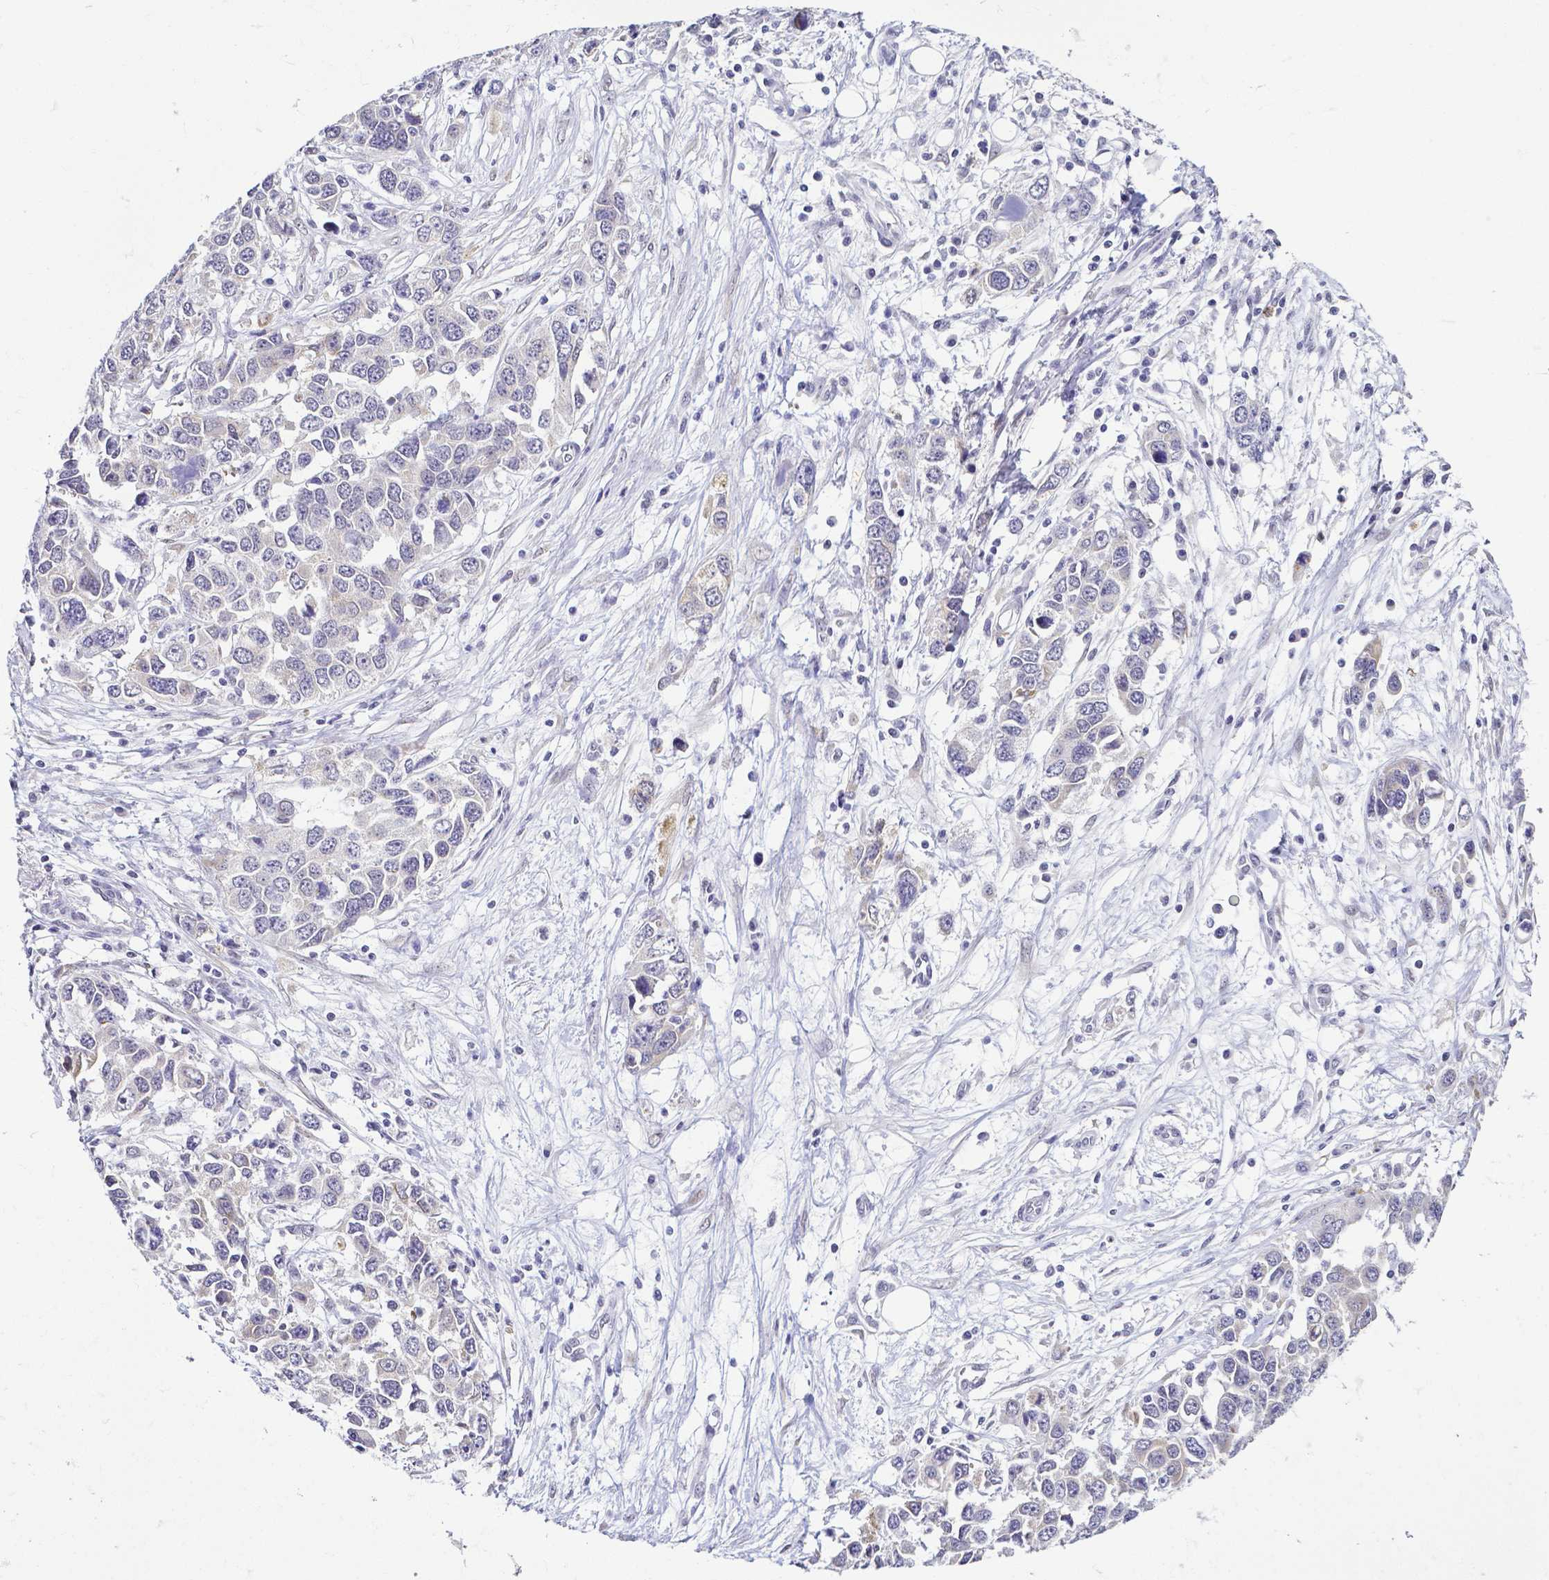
{"staining": {"intensity": "negative", "quantity": "none", "location": "none"}, "tissue": "ovarian cancer", "cell_type": "Tumor cells", "image_type": "cancer", "snomed": [{"axis": "morphology", "description": "Cystadenocarcinoma, serous, NOS"}, {"axis": "topography", "description": "Ovary"}], "caption": "There is no significant positivity in tumor cells of serous cystadenocarcinoma (ovarian).", "gene": "FAM83G", "patient": {"sex": "female", "age": 76}}